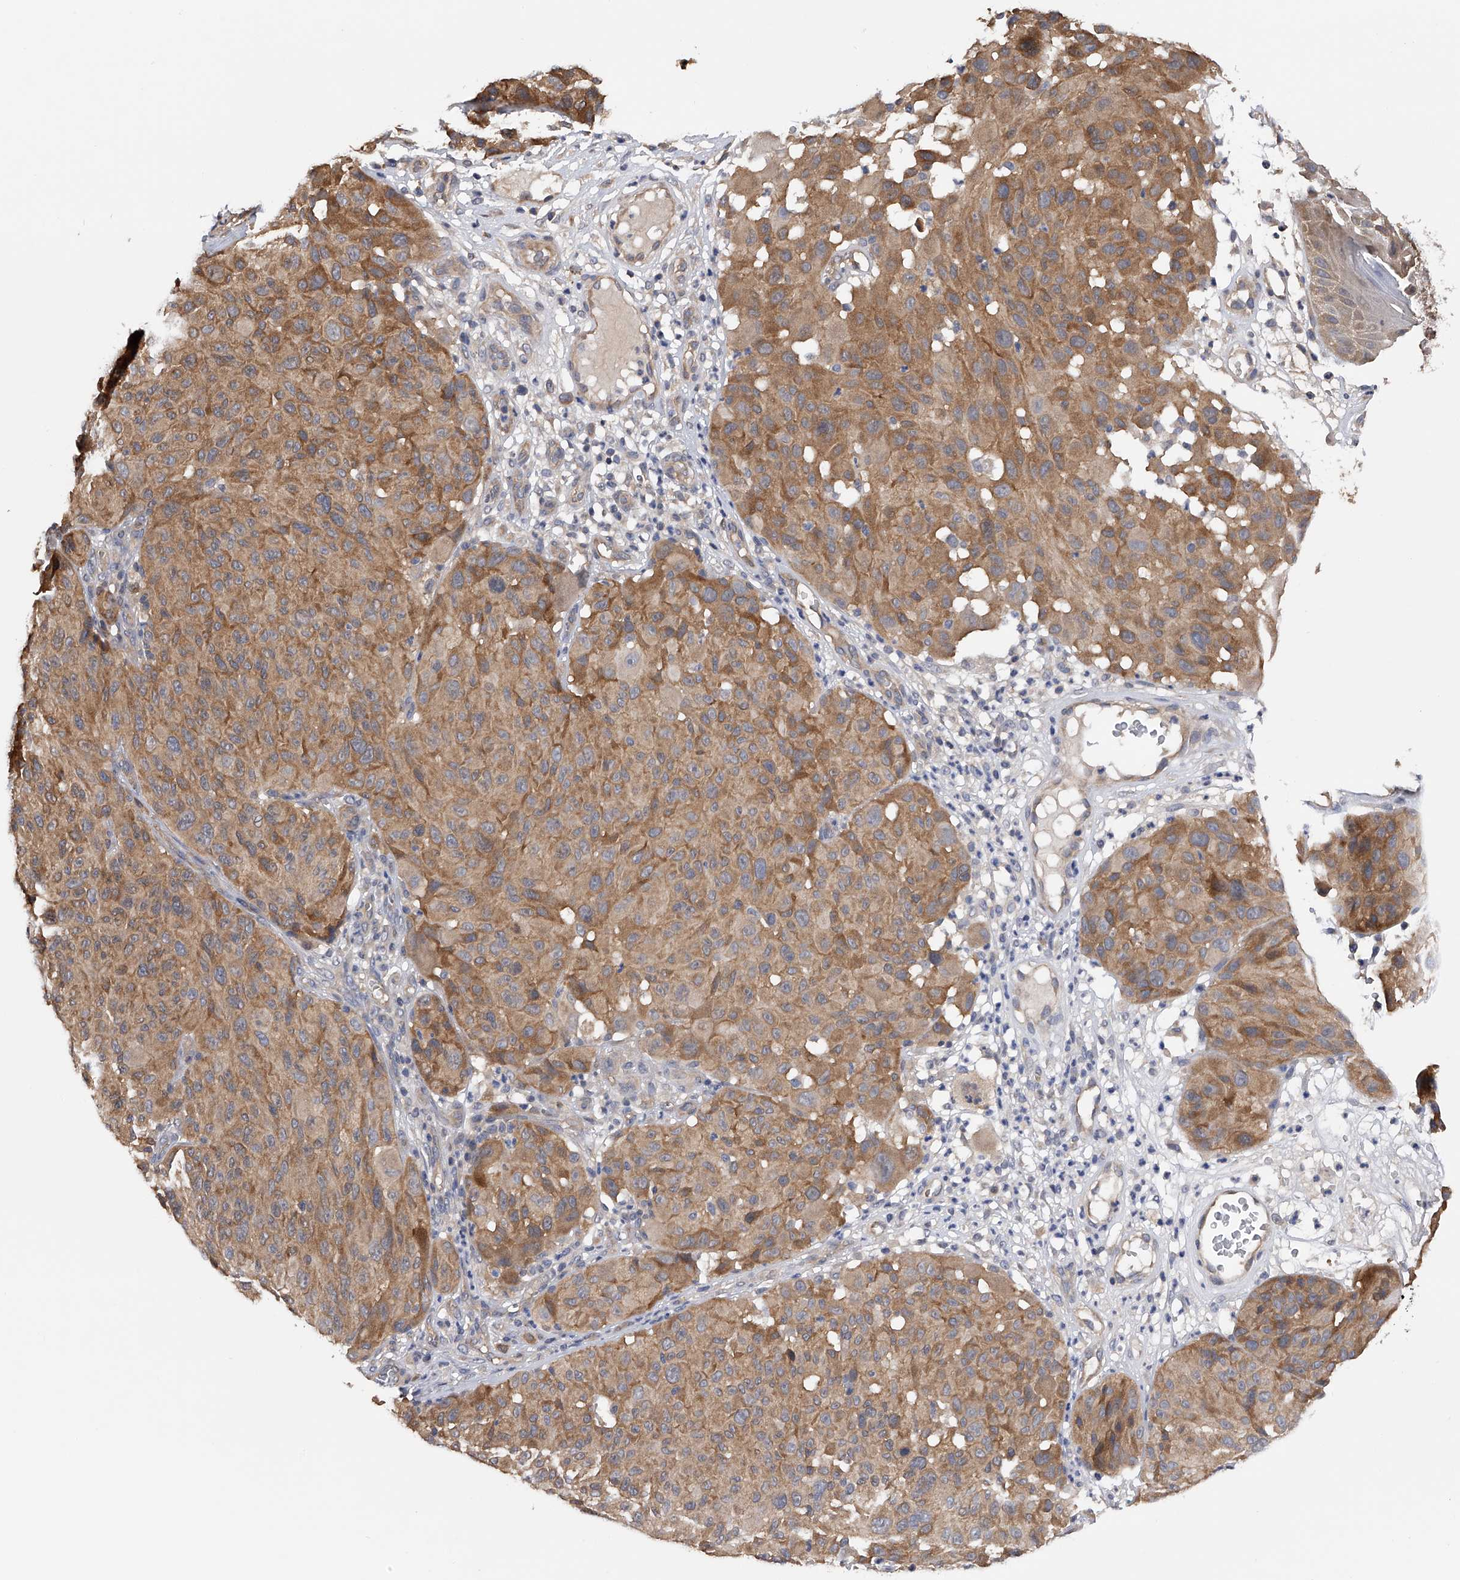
{"staining": {"intensity": "weak", "quantity": ">75%", "location": "cytoplasmic/membranous"}, "tissue": "melanoma", "cell_type": "Tumor cells", "image_type": "cancer", "snomed": [{"axis": "morphology", "description": "Malignant melanoma, NOS"}, {"axis": "topography", "description": "Skin"}], "caption": "This is an image of immunohistochemistry staining of melanoma, which shows weak positivity in the cytoplasmic/membranous of tumor cells.", "gene": "CFAP298", "patient": {"sex": "male", "age": 83}}